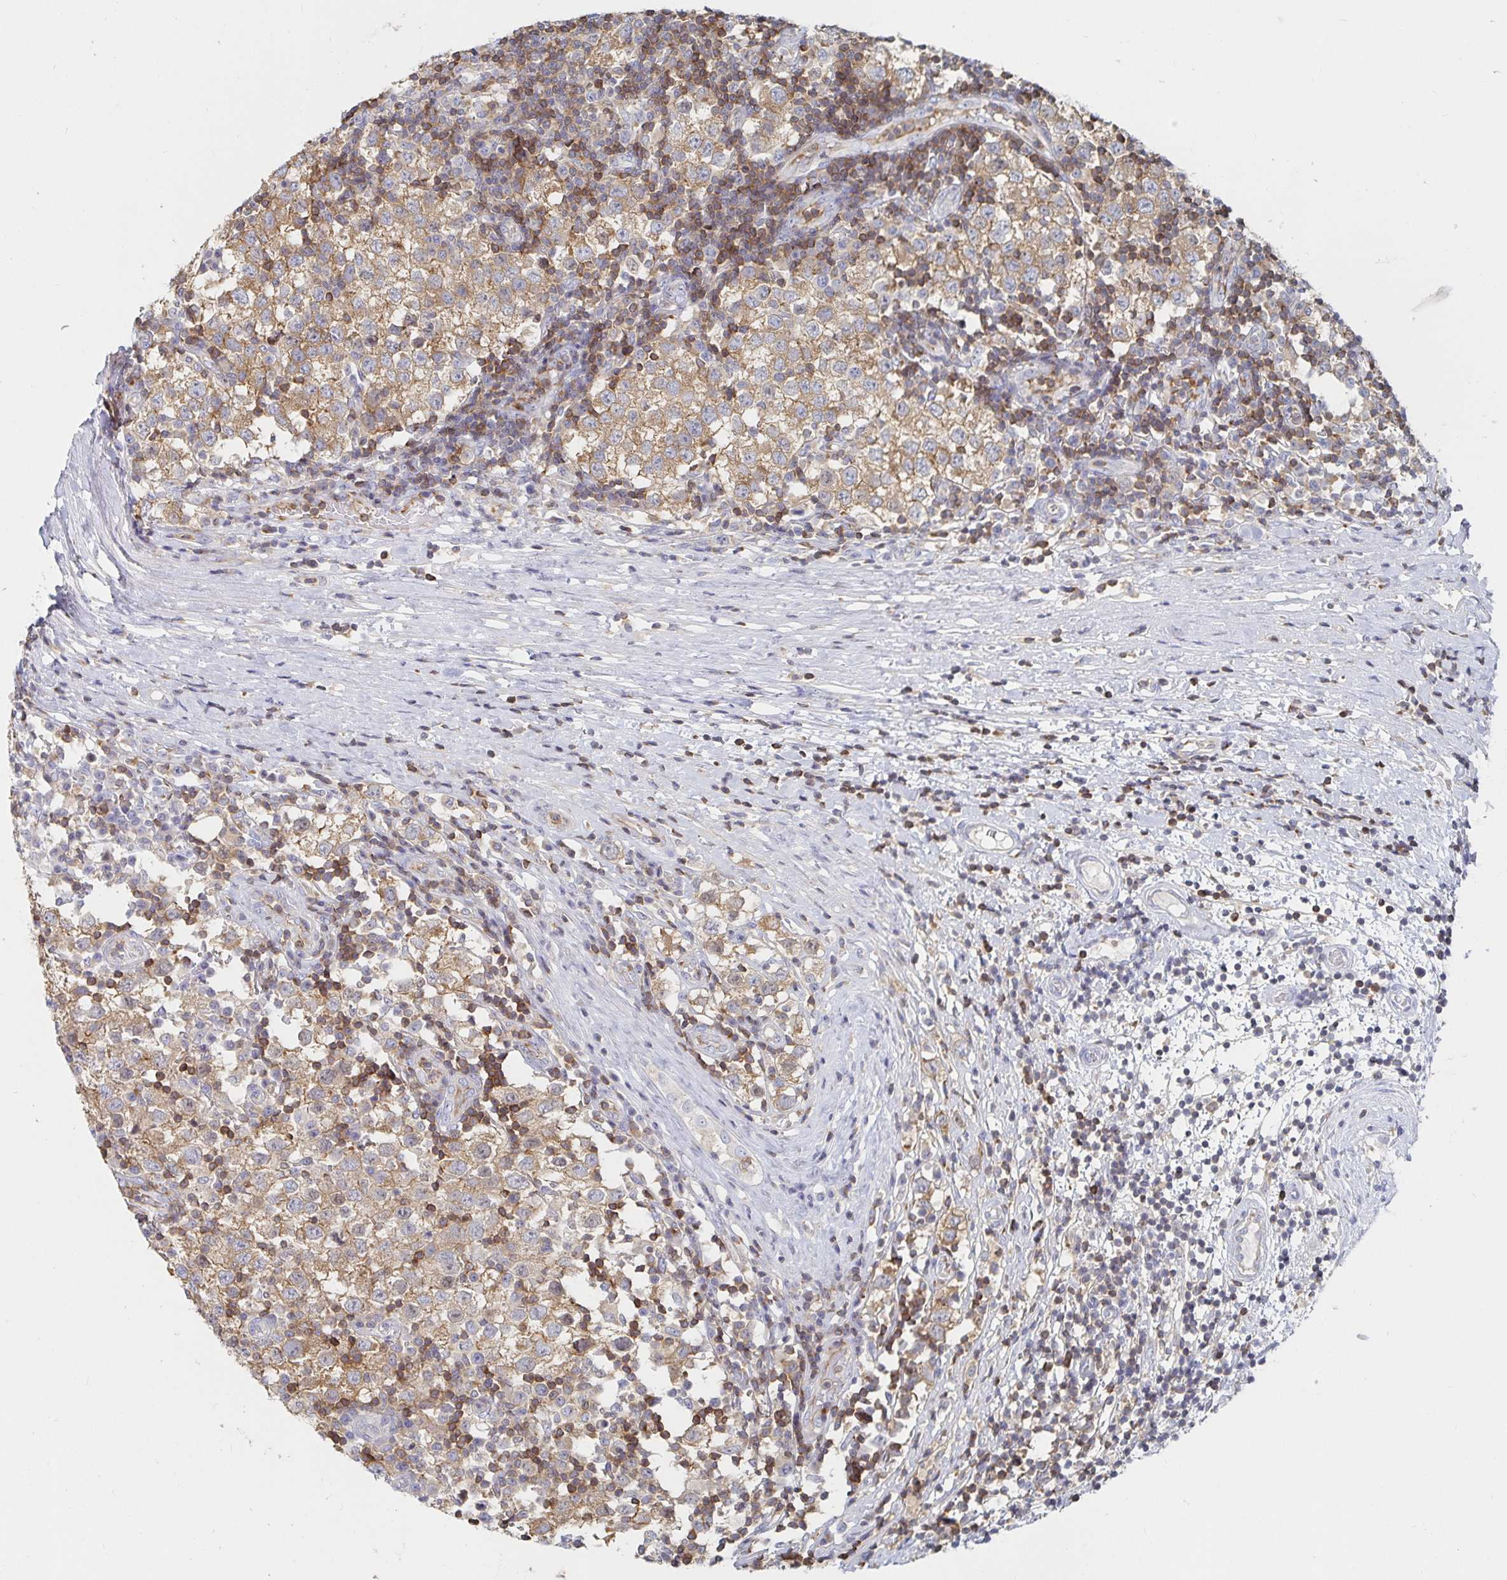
{"staining": {"intensity": "weak", "quantity": ">75%", "location": "cytoplasmic/membranous"}, "tissue": "testis cancer", "cell_type": "Tumor cells", "image_type": "cancer", "snomed": [{"axis": "morphology", "description": "Seminoma, NOS"}, {"axis": "topography", "description": "Testis"}], "caption": "IHC histopathology image of neoplastic tissue: human testis seminoma stained using IHC displays low levels of weak protein expression localized specifically in the cytoplasmic/membranous of tumor cells, appearing as a cytoplasmic/membranous brown color.", "gene": "PIK3CD", "patient": {"sex": "male", "age": 34}}